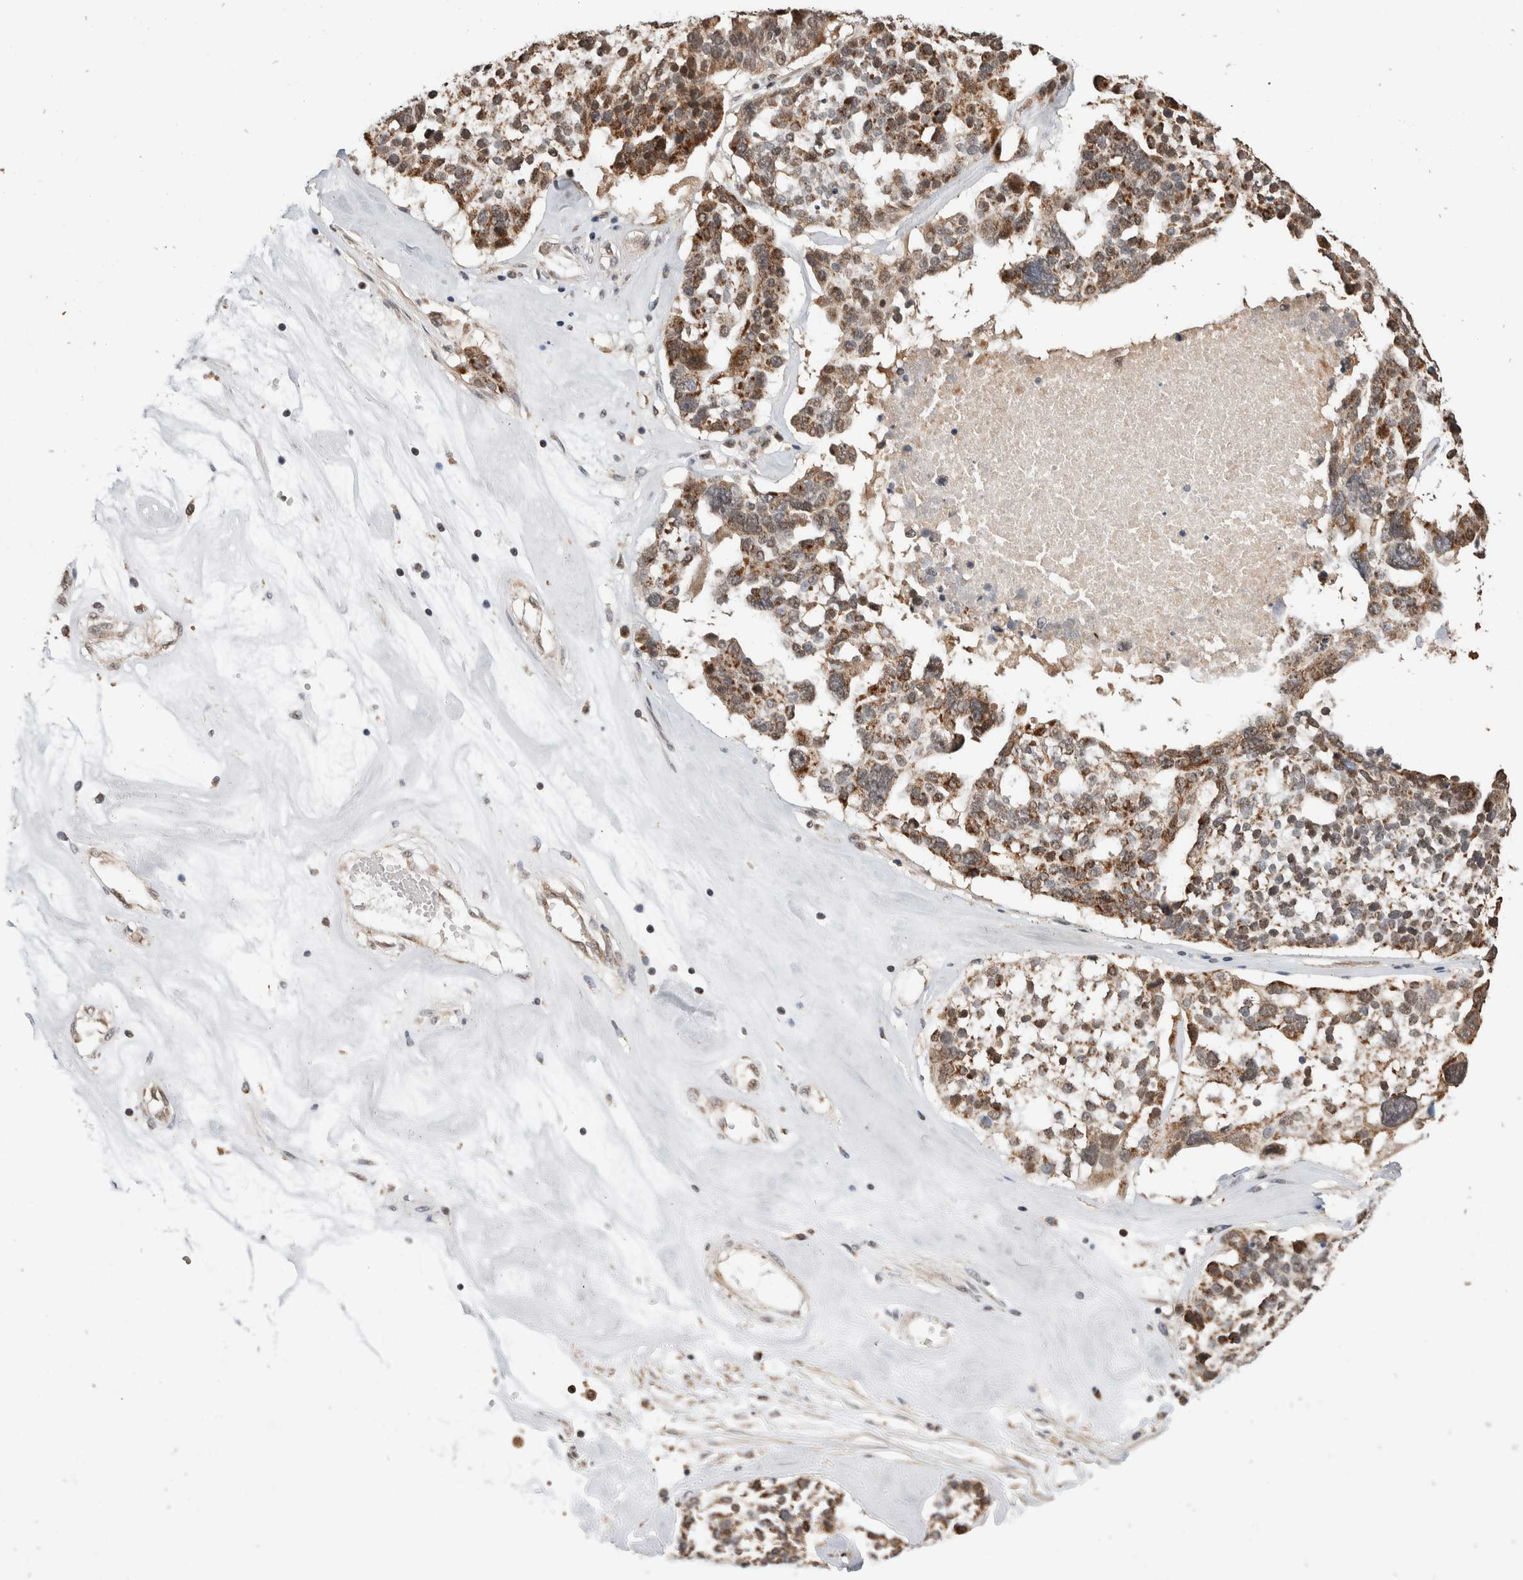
{"staining": {"intensity": "moderate", "quantity": "25%-75%", "location": "cytoplasmic/membranous,nuclear"}, "tissue": "ovarian cancer", "cell_type": "Tumor cells", "image_type": "cancer", "snomed": [{"axis": "morphology", "description": "Cystadenocarcinoma, serous, NOS"}, {"axis": "topography", "description": "Ovary"}], "caption": "Human serous cystadenocarcinoma (ovarian) stained for a protein (brown) displays moderate cytoplasmic/membranous and nuclear positive expression in approximately 25%-75% of tumor cells.", "gene": "ABHD11", "patient": {"sex": "female", "age": 59}}